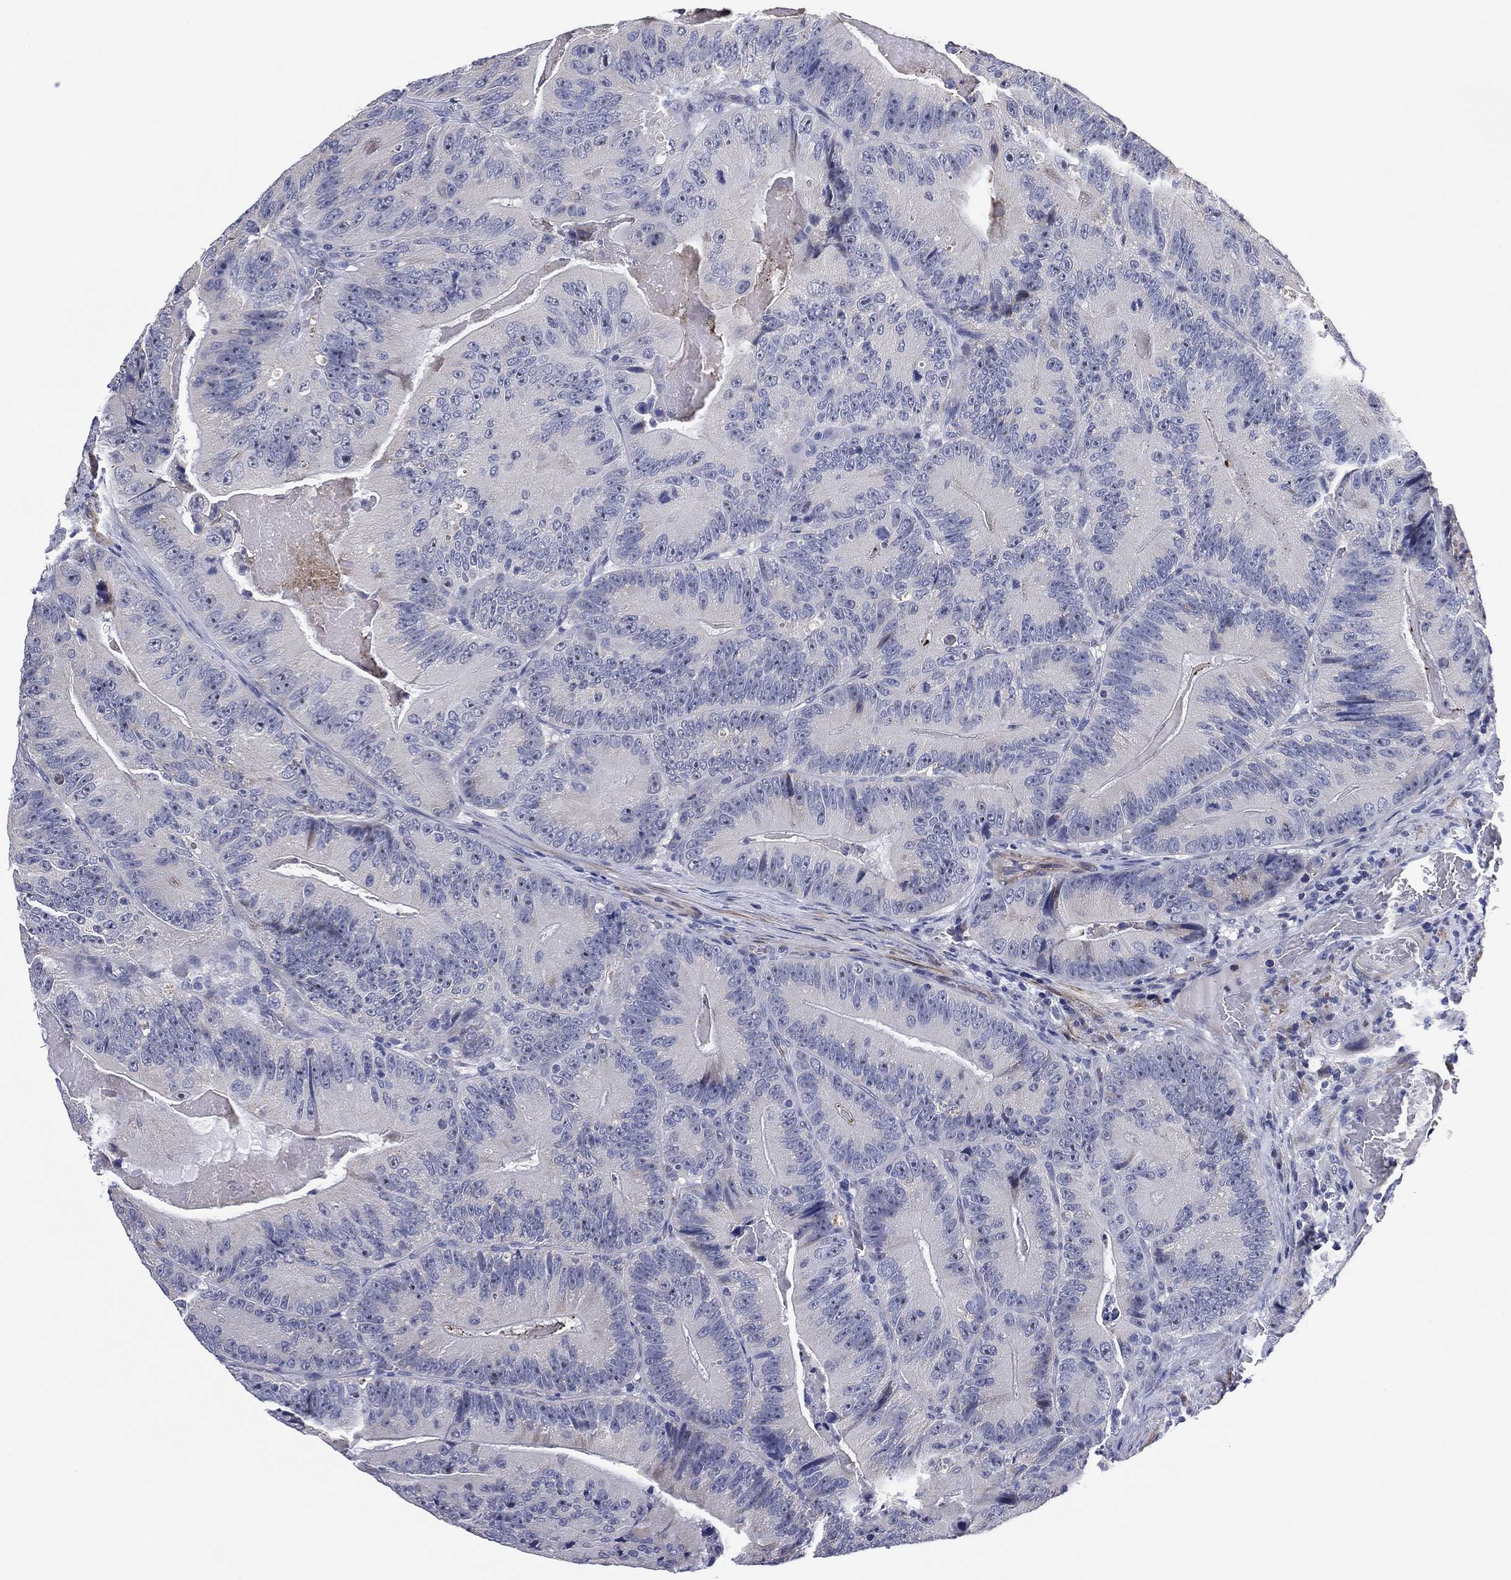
{"staining": {"intensity": "negative", "quantity": "none", "location": "none"}, "tissue": "colorectal cancer", "cell_type": "Tumor cells", "image_type": "cancer", "snomed": [{"axis": "morphology", "description": "Adenocarcinoma, NOS"}, {"axis": "topography", "description": "Colon"}], "caption": "The histopathology image reveals no staining of tumor cells in adenocarcinoma (colorectal).", "gene": "CLIP3", "patient": {"sex": "female", "age": 86}}